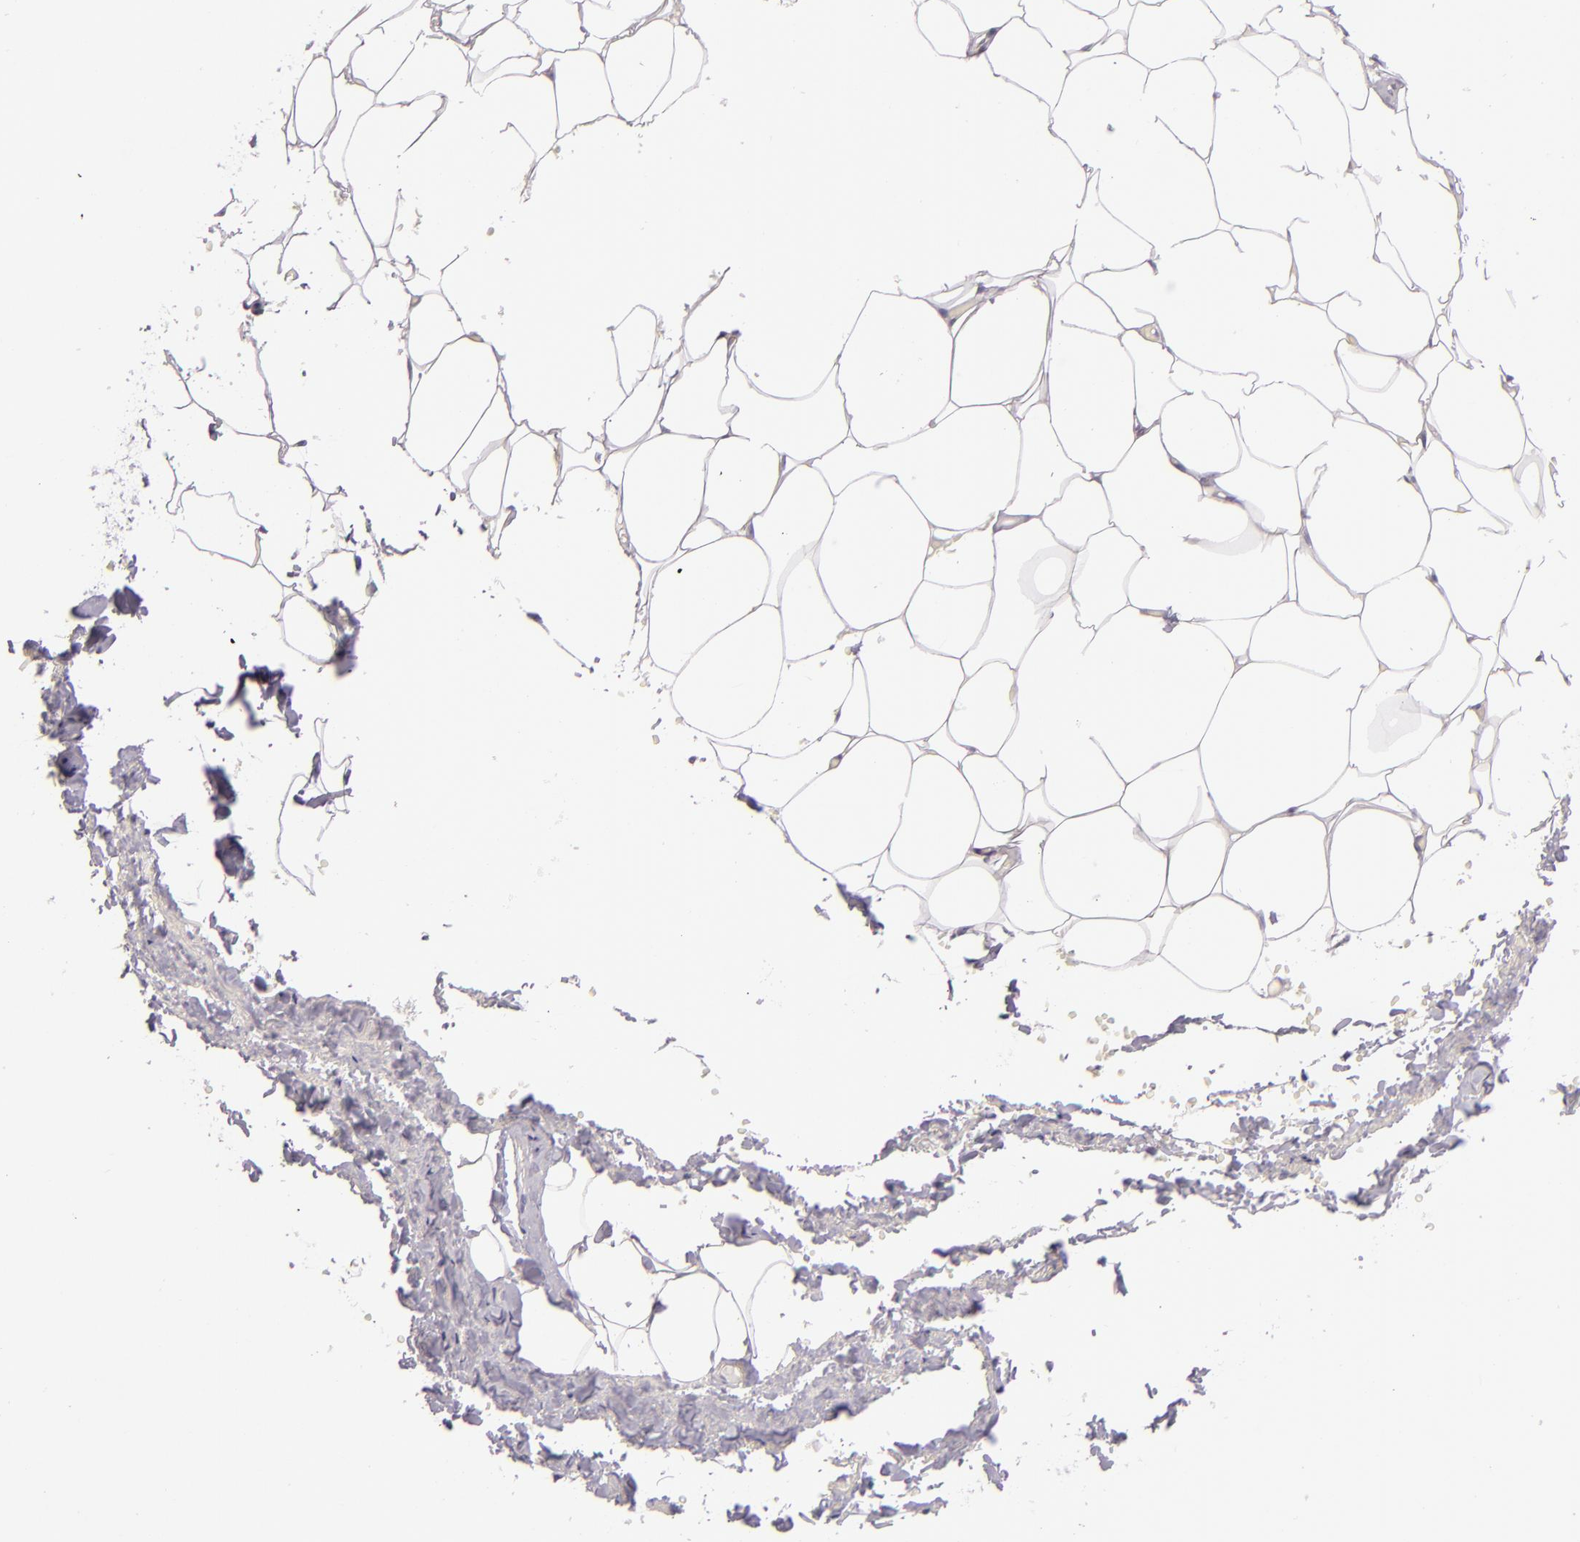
{"staining": {"intensity": "negative", "quantity": "none", "location": "none"}, "tissue": "adipose tissue", "cell_type": "Adipocytes", "image_type": "normal", "snomed": [{"axis": "morphology", "description": "Normal tissue, NOS"}, {"axis": "topography", "description": "Soft tissue"}, {"axis": "topography", "description": "Peripheral nerve tissue"}], "caption": "This is a image of immunohistochemistry staining of benign adipose tissue, which shows no expression in adipocytes.", "gene": "UPF3B", "patient": {"sex": "female", "age": 68}}